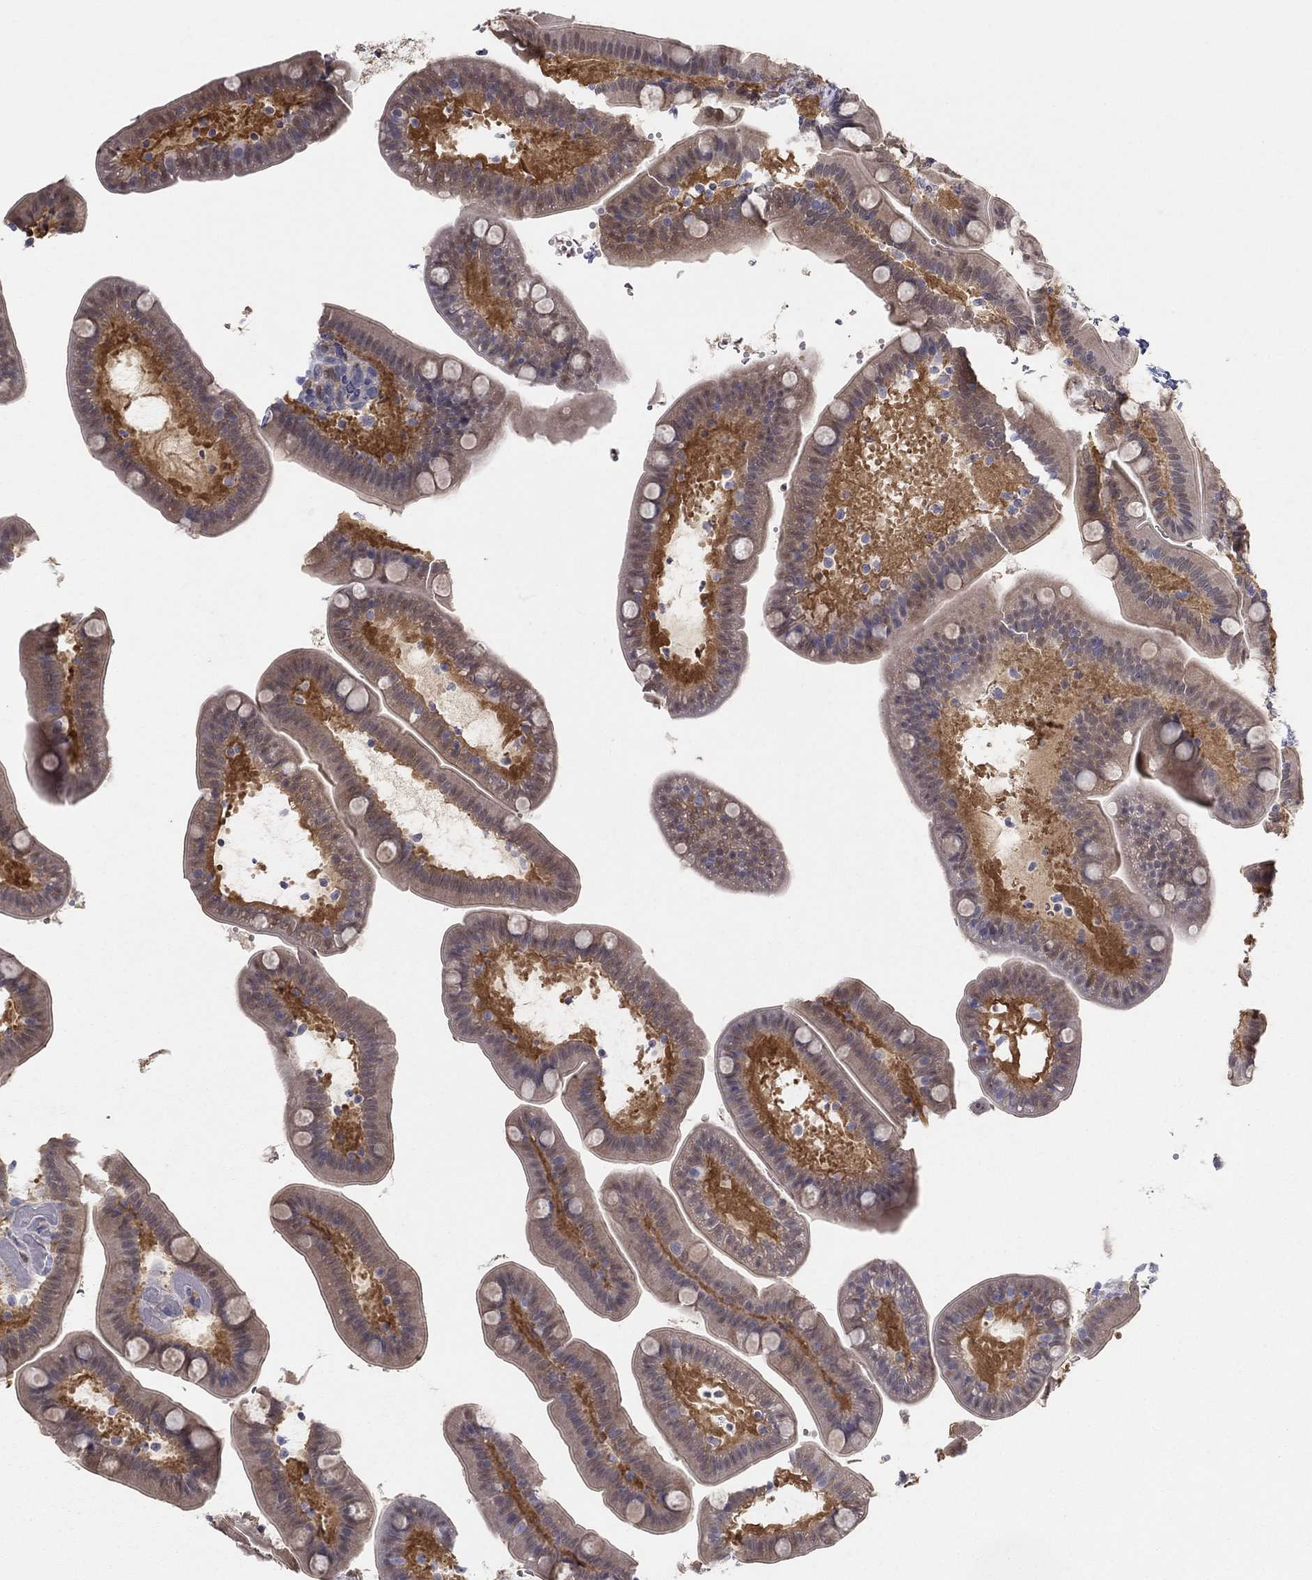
{"staining": {"intensity": "negative", "quantity": "none", "location": "none"}, "tissue": "small intestine", "cell_type": "Glandular cells", "image_type": "normal", "snomed": [{"axis": "morphology", "description": "Normal tissue, NOS"}, {"axis": "topography", "description": "Small intestine"}], "caption": "A high-resolution image shows immunohistochemistry staining of normal small intestine, which exhibits no significant positivity in glandular cells.", "gene": "PDXK", "patient": {"sex": "male", "age": 66}}